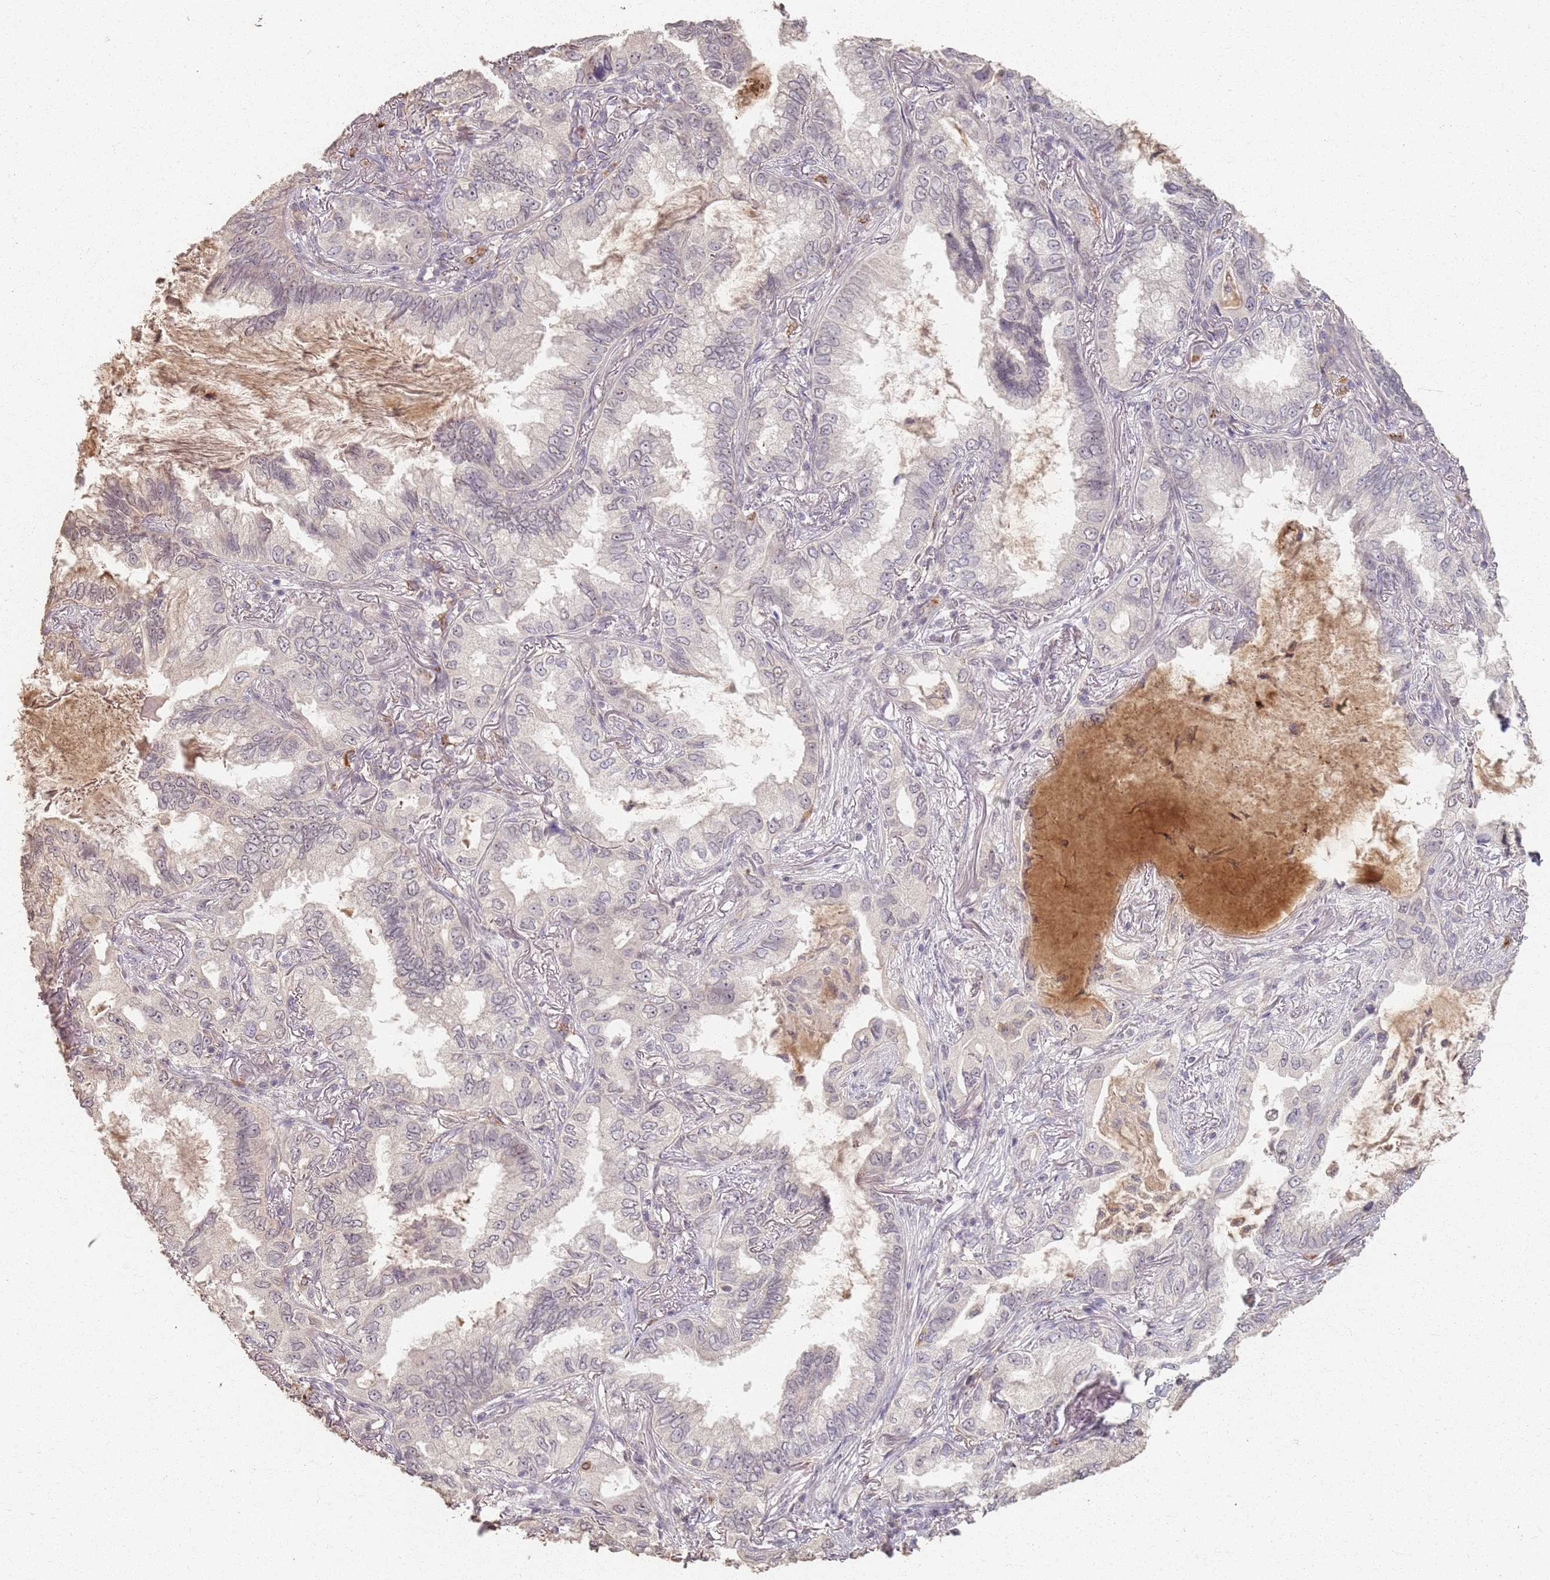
{"staining": {"intensity": "negative", "quantity": "none", "location": "none"}, "tissue": "lung cancer", "cell_type": "Tumor cells", "image_type": "cancer", "snomed": [{"axis": "morphology", "description": "Adenocarcinoma, NOS"}, {"axis": "topography", "description": "Lung"}], "caption": "Image shows no significant protein expression in tumor cells of lung cancer (adenocarcinoma). The staining was performed using DAB (3,3'-diaminobenzidine) to visualize the protein expression in brown, while the nuclei were stained in blue with hematoxylin (Magnification: 20x).", "gene": "CCDC168", "patient": {"sex": "female", "age": 69}}